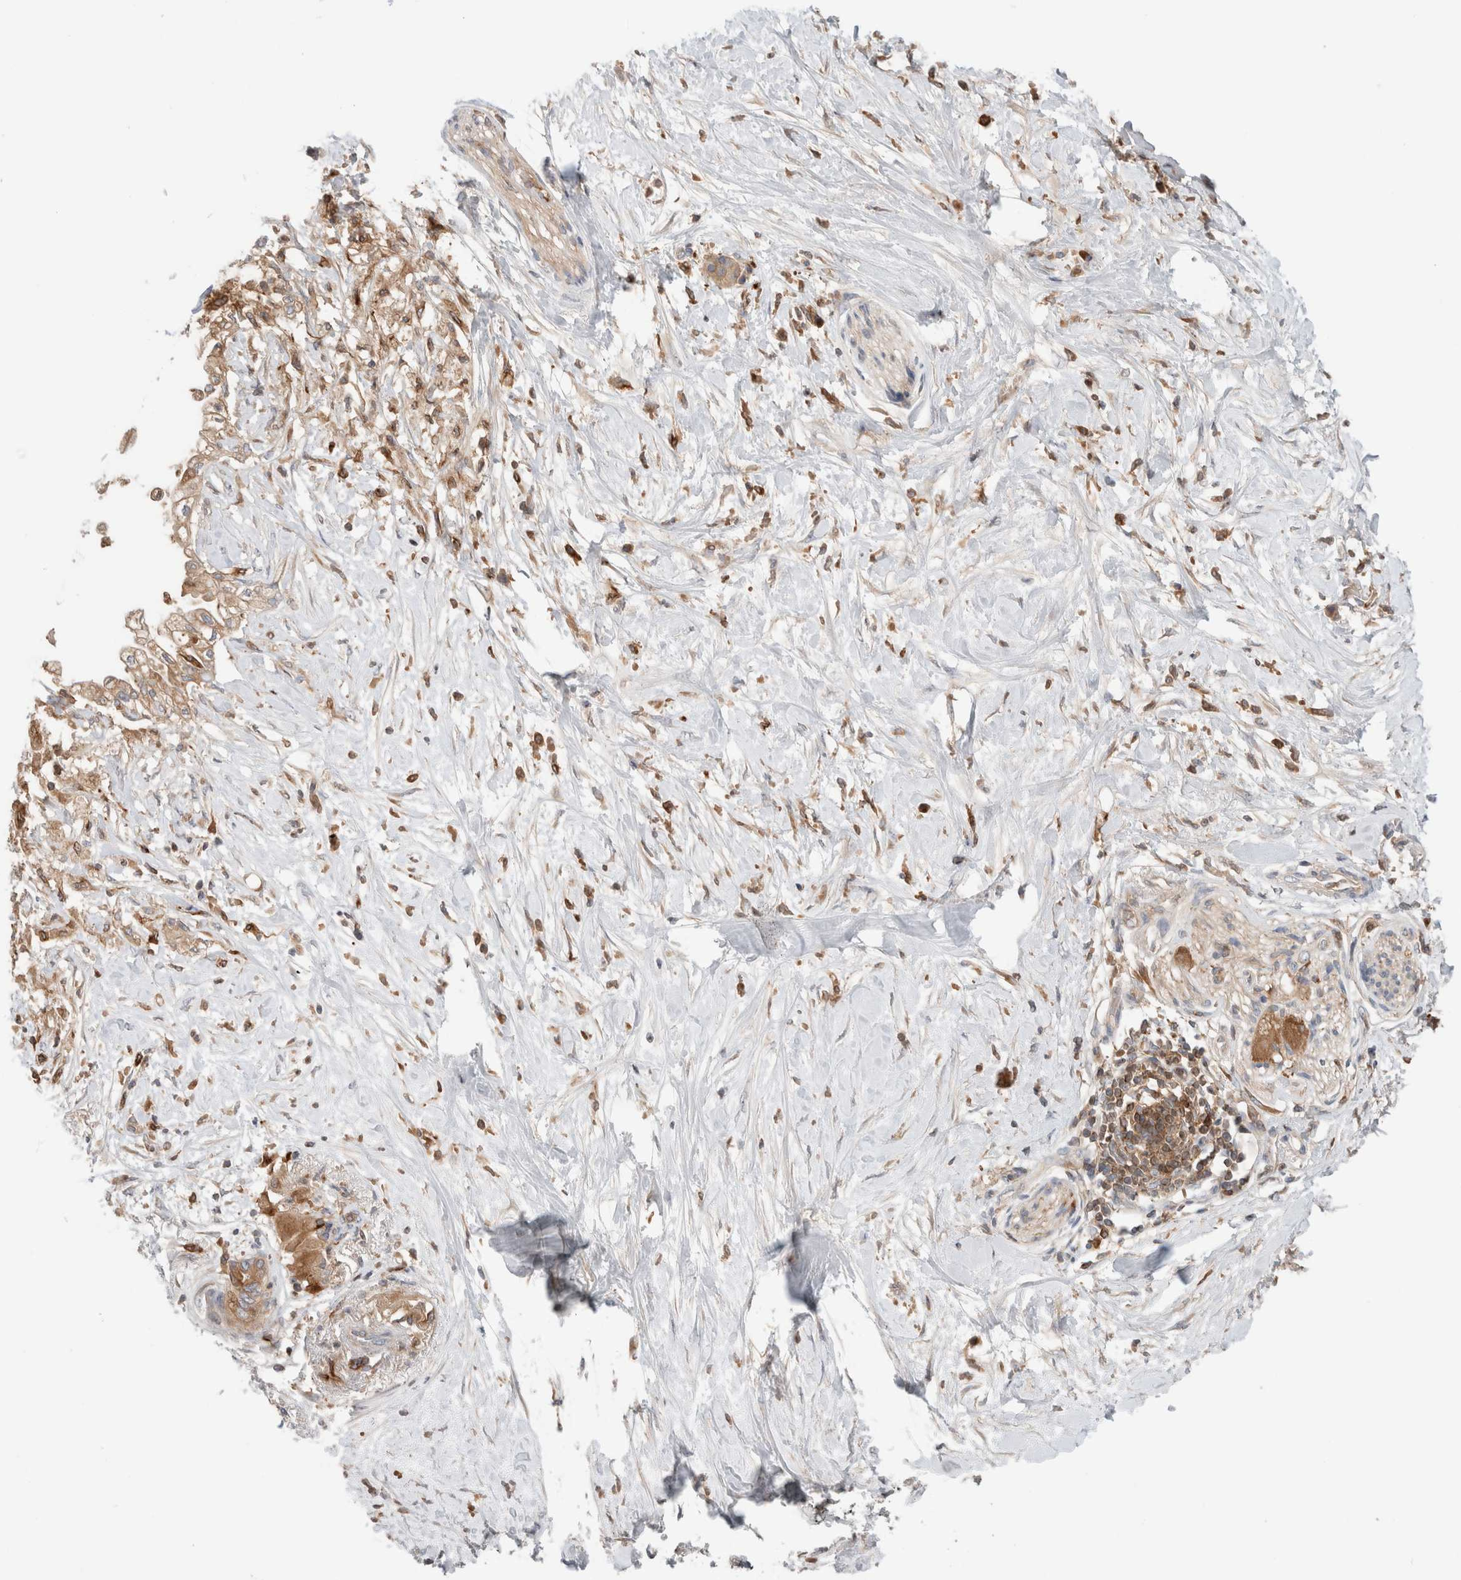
{"staining": {"intensity": "moderate", "quantity": ">75%", "location": "cytoplasmic/membranous"}, "tissue": "pancreatic cancer", "cell_type": "Tumor cells", "image_type": "cancer", "snomed": [{"axis": "morphology", "description": "Normal tissue, NOS"}, {"axis": "morphology", "description": "Adenocarcinoma, NOS"}, {"axis": "topography", "description": "Pancreas"}, {"axis": "topography", "description": "Duodenum"}], "caption": "An image showing moderate cytoplasmic/membranous expression in approximately >75% of tumor cells in adenocarcinoma (pancreatic), as visualized by brown immunohistochemical staining.", "gene": "KLHL14", "patient": {"sex": "female", "age": 60}}